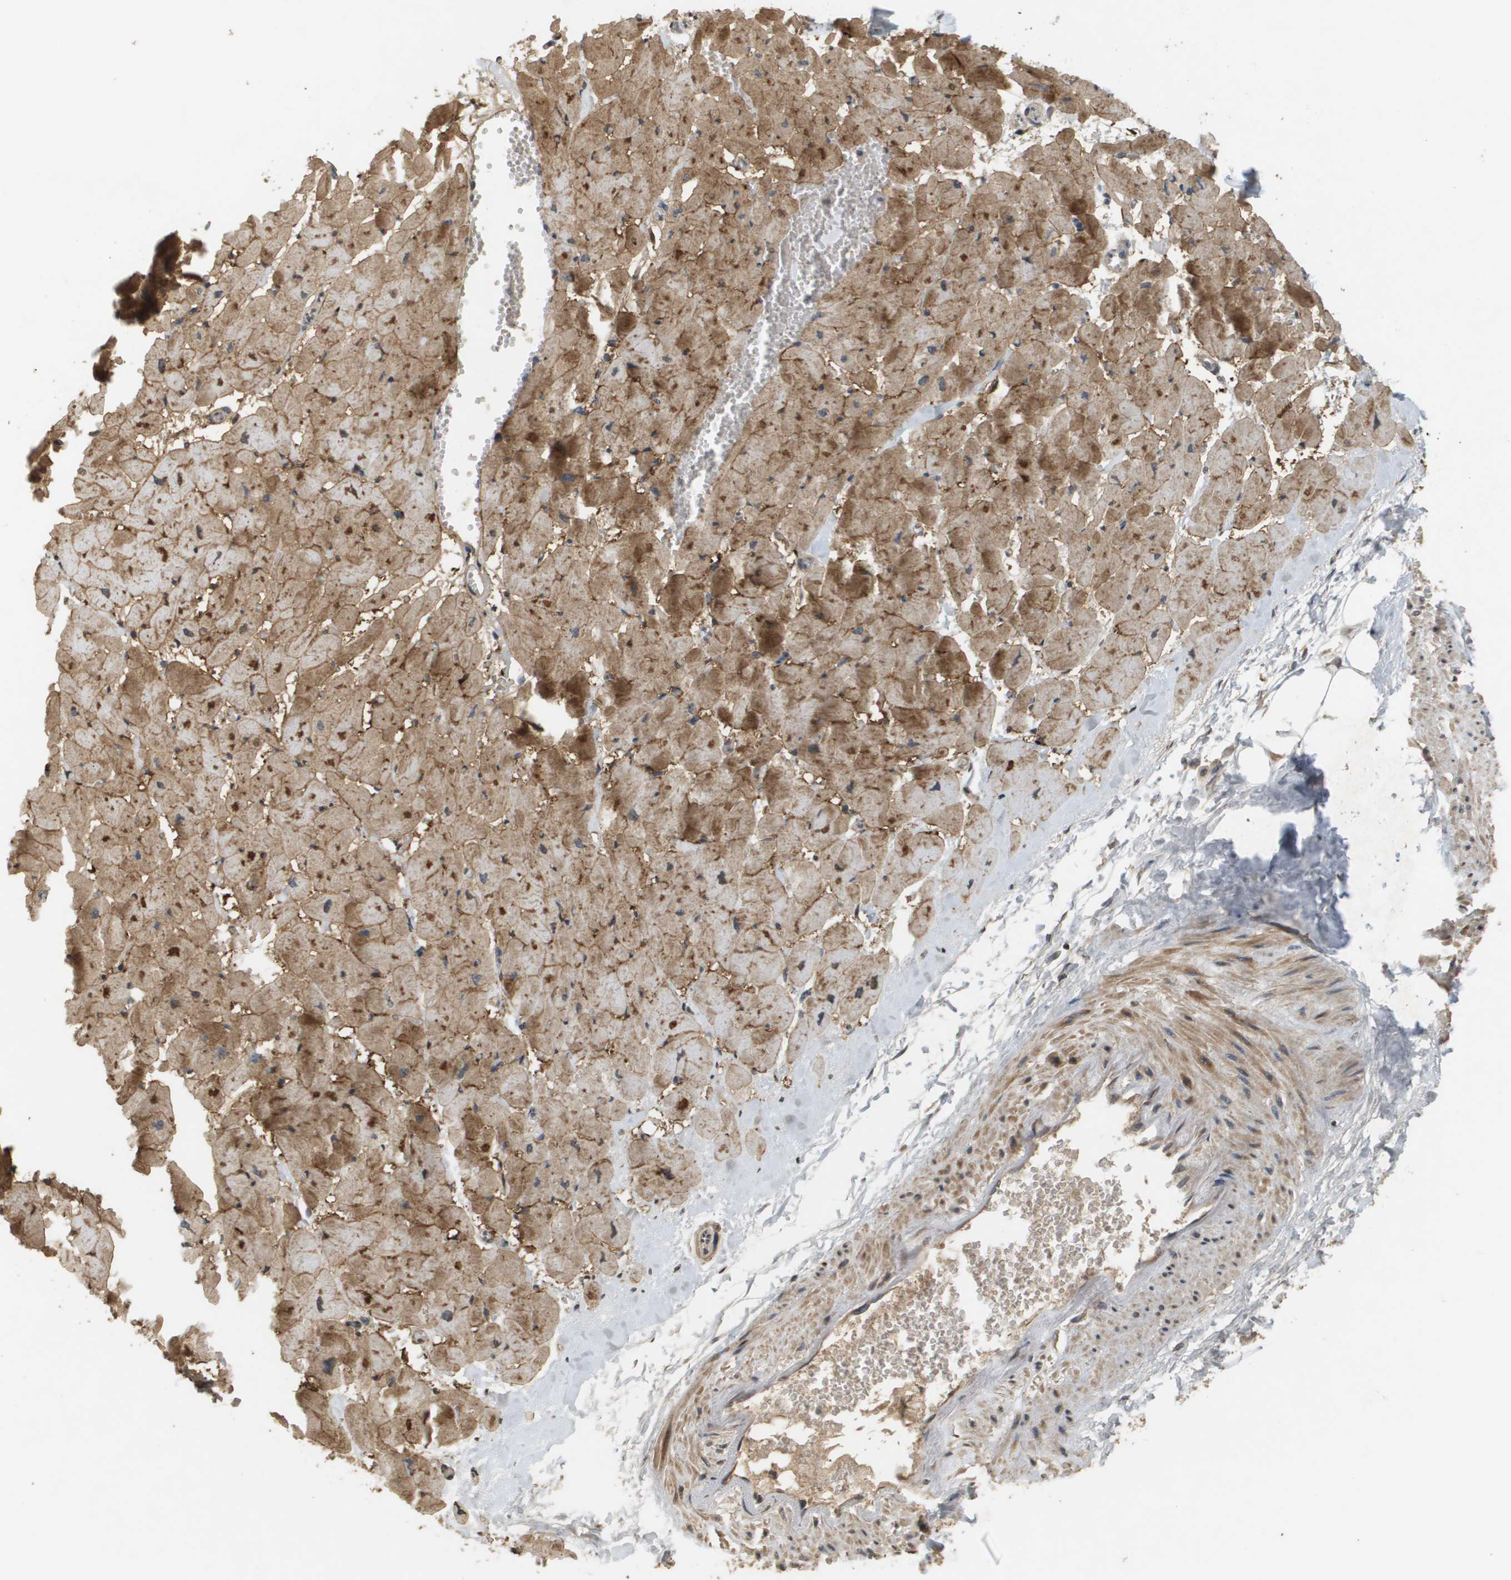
{"staining": {"intensity": "moderate", "quantity": ">75%", "location": "cytoplasmic/membranous"}, "tissue": "heart muscle", "cell_type": "Cardiomyocytes", "image_type": "normal", "snomed": [{"axis": "morphology", "description": "Normal tissue, NOS"}, {"axis": "topography", "description": "Heart"}], "caption": "Moderate cytoplasmic/membranous staining is present in approximately >75% of cardiomyocytes in normal heart muscle.", "gene": "RAB21", "patient": {"sex": "female", "age": 19}}